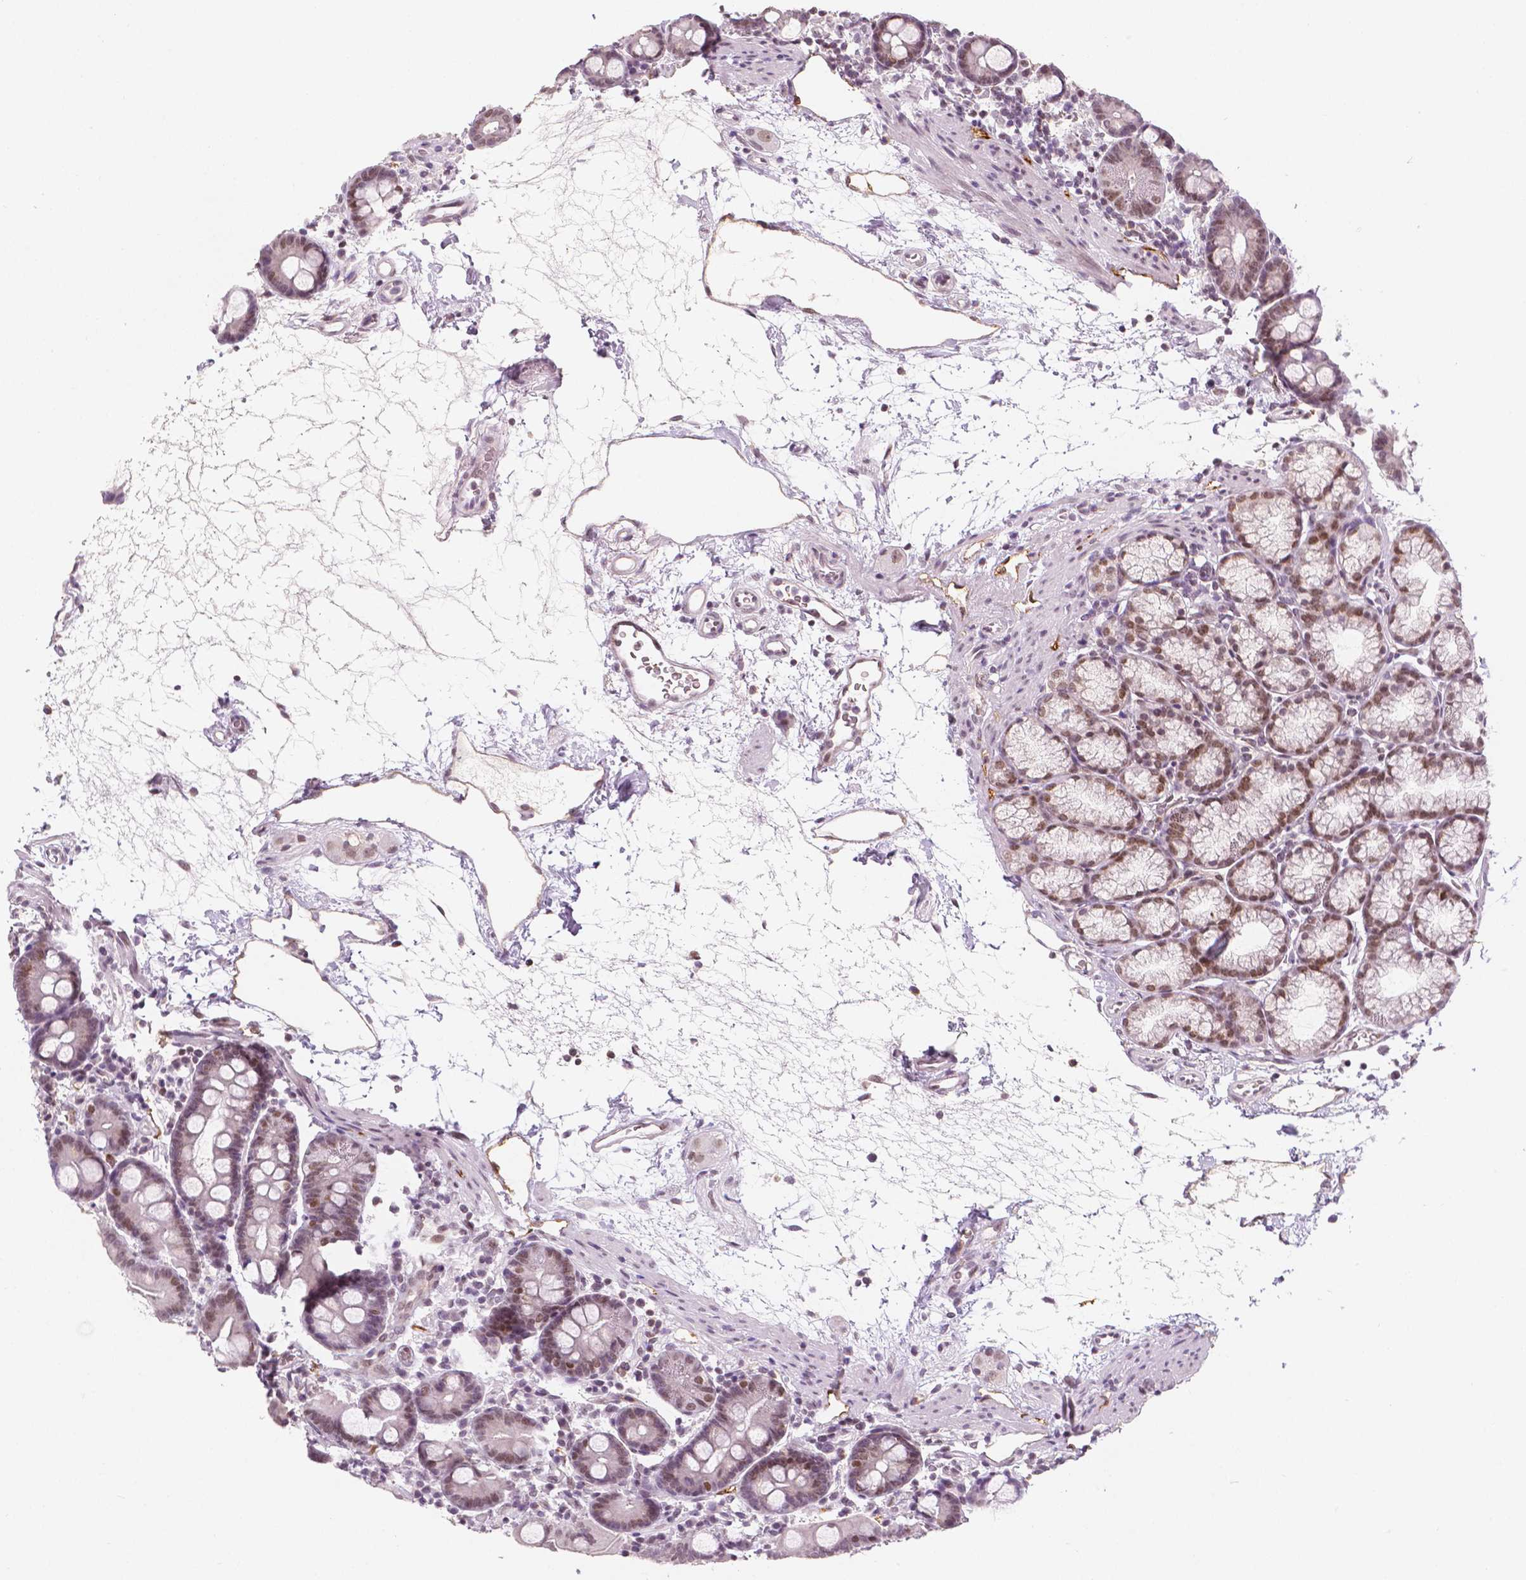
{"staining": {"intensity": "weak", "quantity": "25%-75%", "location": "nuclear"}, "tissue": "duodenum", "cell_type": "Glandular cells", "image_type": "normal", "snomed": [{"axis": "morphology", "description": "Normal tissue, NOS"}, {"axis": "topography", "description": "Pancreas"}, {"axis": "topography", "description": "Duodenum"}], "caption": "The histopathology image shows immunohistochemical staining of unremarkable duodenum. There is weak nuclear positivity is identified in about 25%-75% of glandular cells. Using DAB (3,3'-diaminobenzidine) (brown) and hematoxylin (blue) stains, captured at high magnification using brightfield microscopy.", "gene": "KDM5B", "patient": {"sex": "male", "age": 59}}